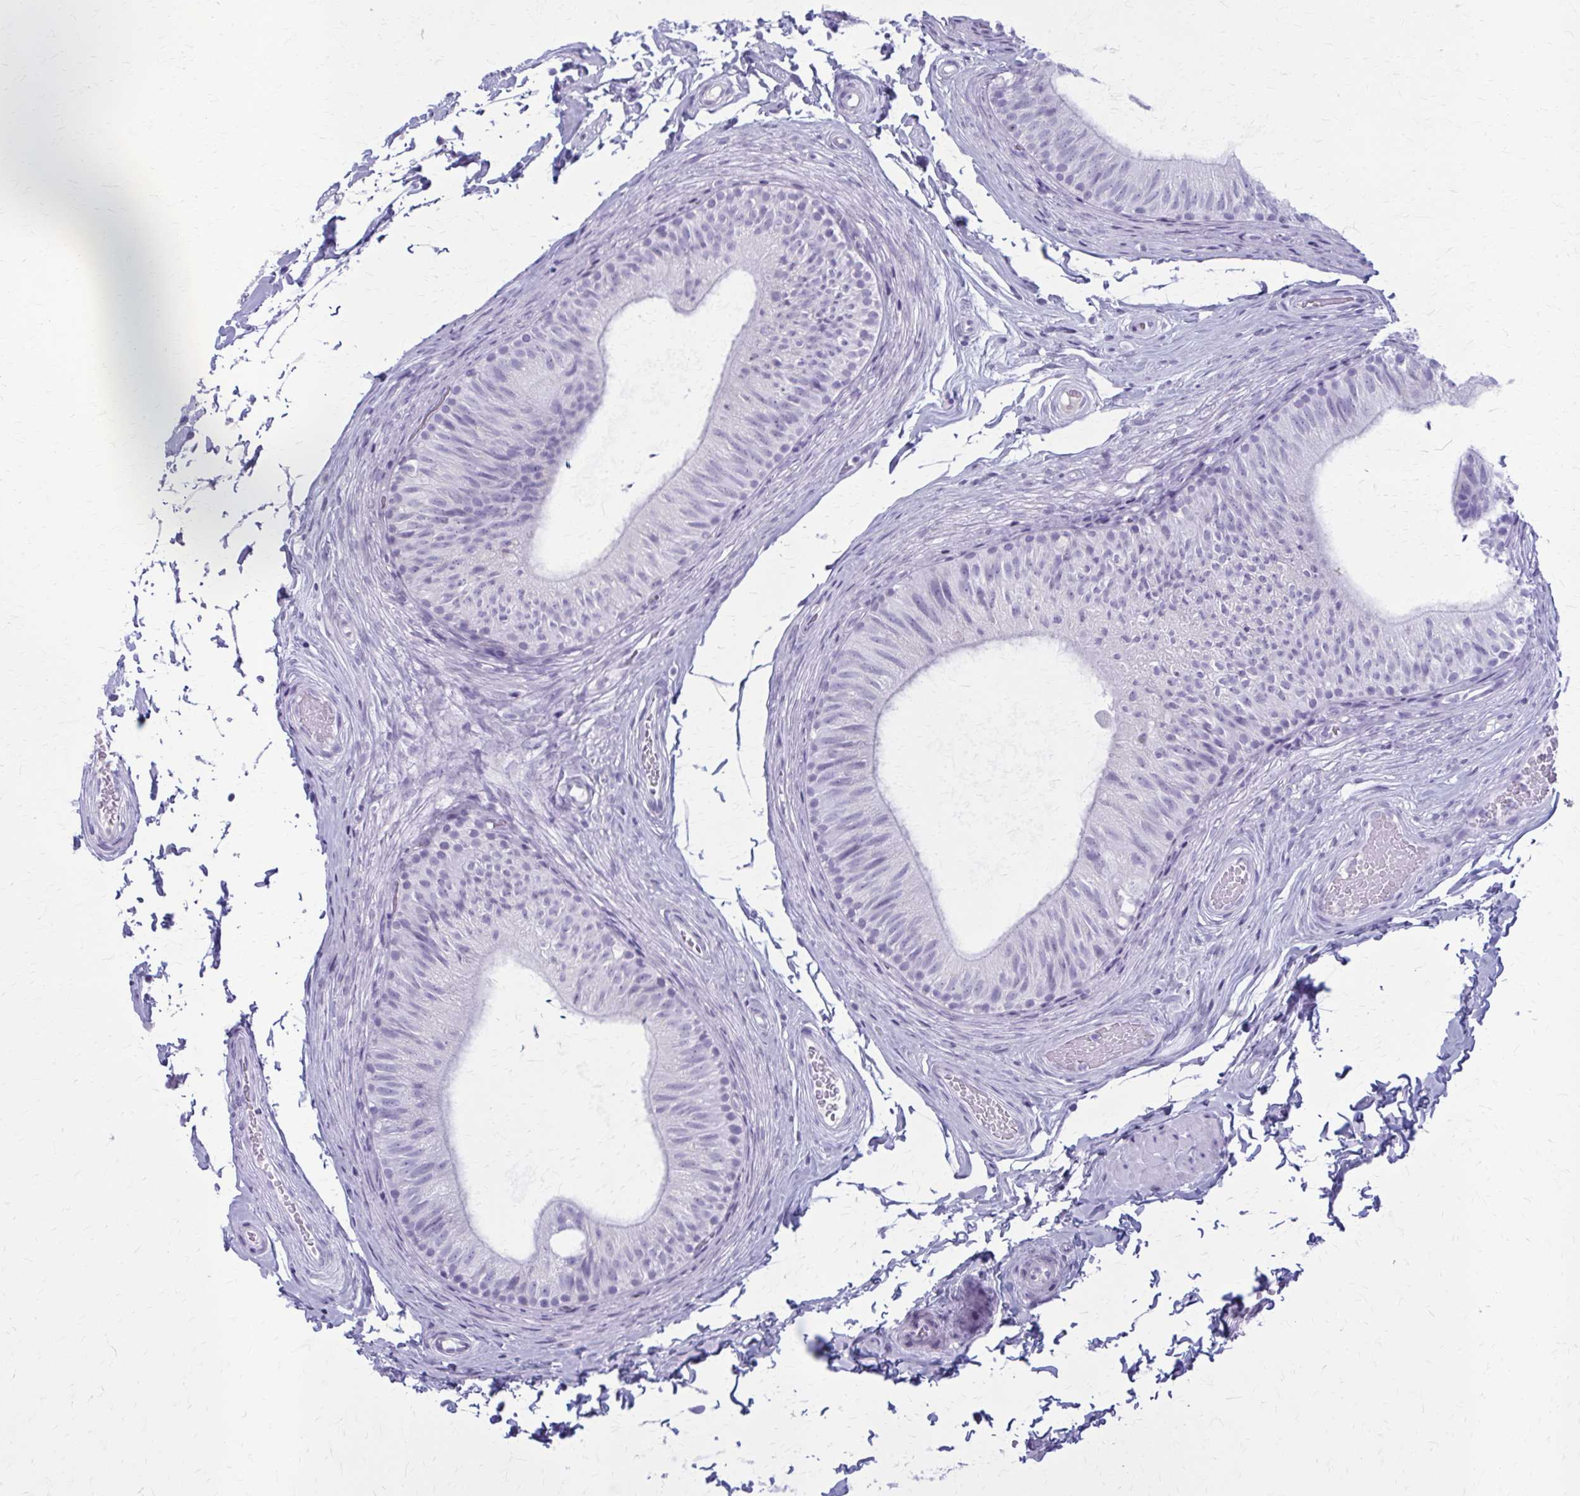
{"staining": {"intensity": "negative", "quantity": "none", "location": "none"}, "tissue": "epididymis", "cell_type": "Glandular cells", "image_type": "normal", "snomed": [{"axis": "morphology", "description": "Normal tissue, NOS"}, {"axis": "topography", "description": "Epididymis, spermatic cord, NOS"}, {"axis": "topography", "description": "Epididymis"}, {"axis": "topography", "description": "Peripheral nerve tissue"}], "caption": "A high-resolution micrograph shows immunohistochemistry staining of benign epididymis, which displays no significant expression in glandular cells.", "gene": "ZDHHC7", "patient": {"sex": "male", "age": 29}}